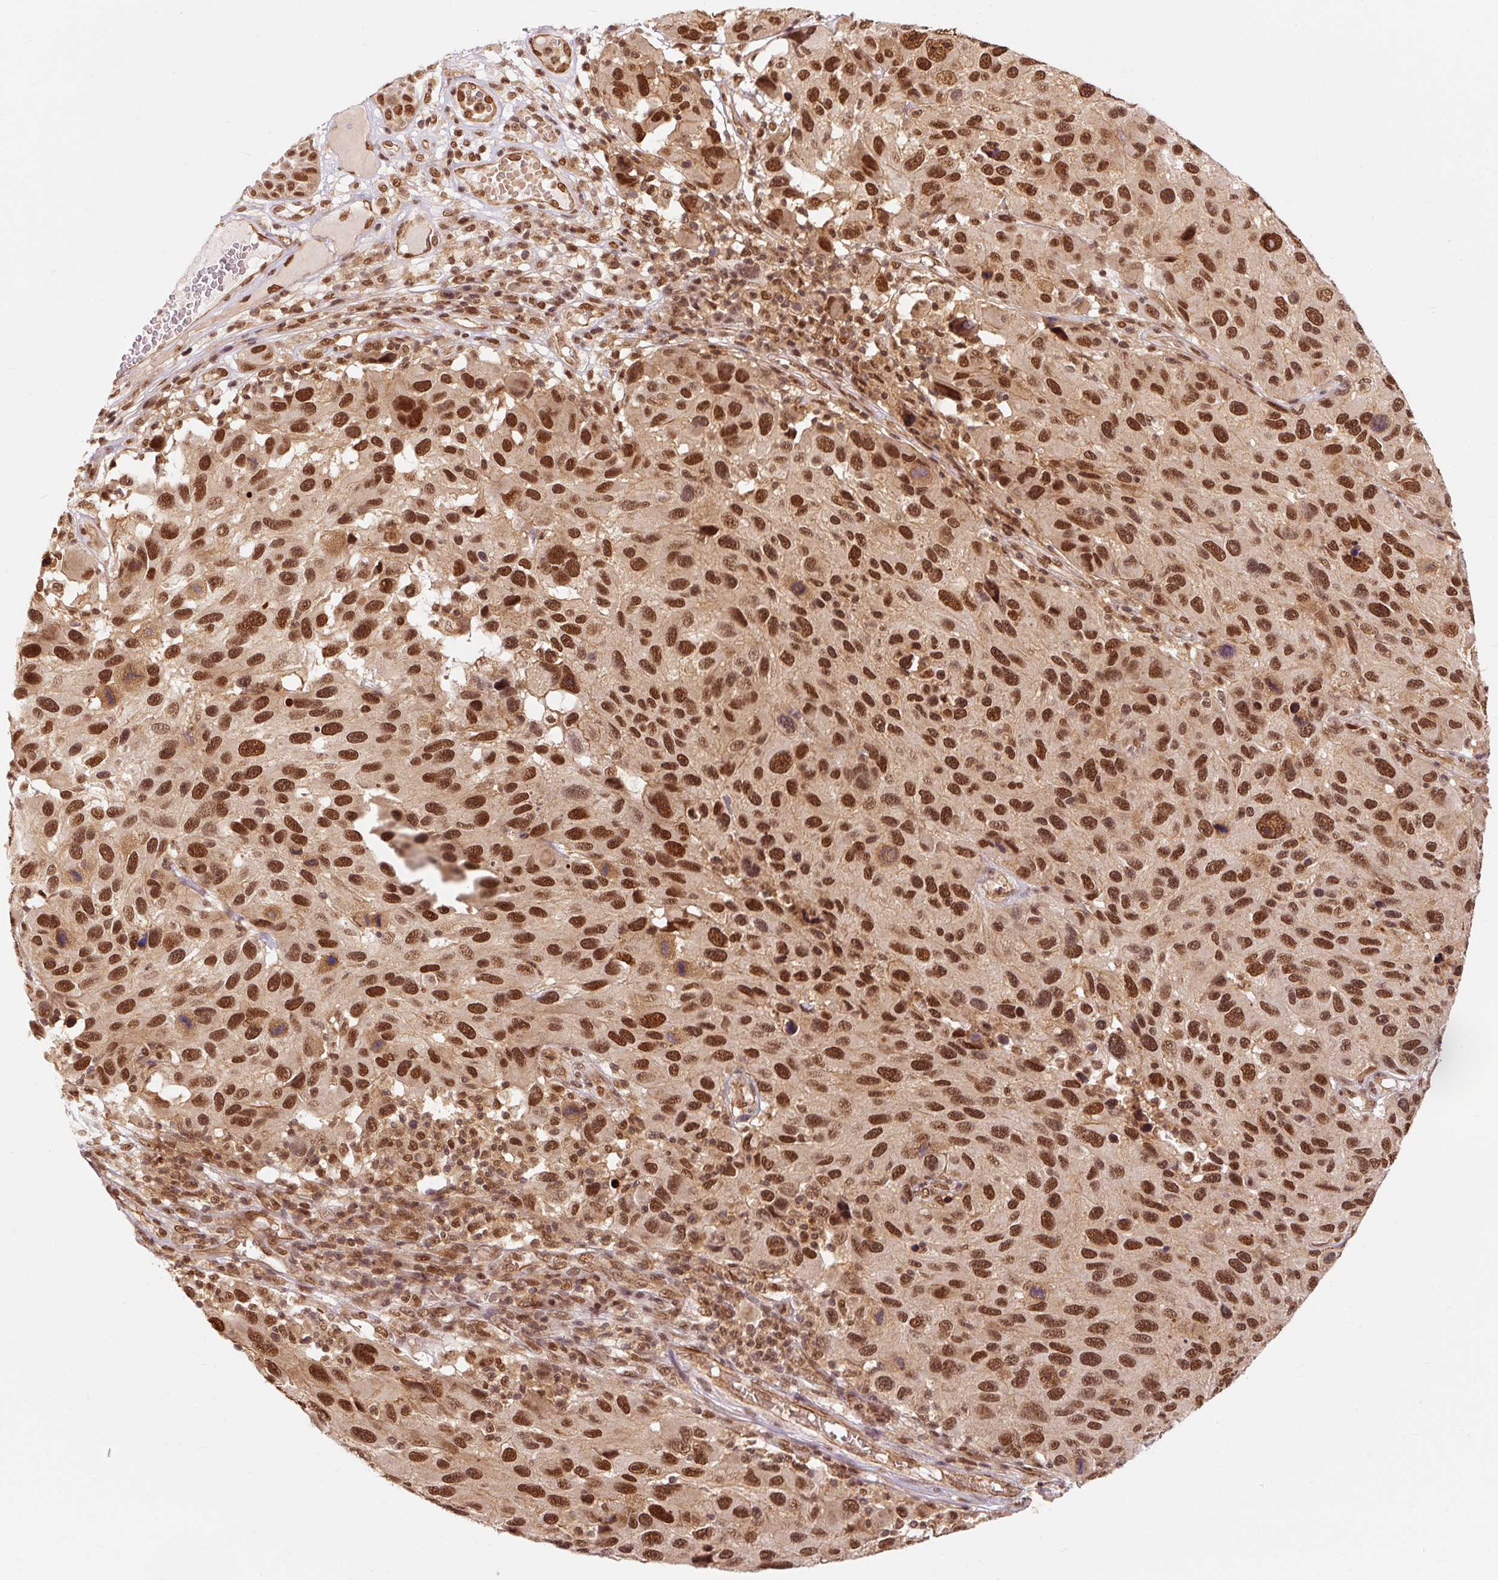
{"staining": {"intensity": "strong", "quantity": ">75%", "location": "nuclear"}, "tissue": "melanoma", "cell_type": "Tumor cells", "image_type": "cancer", "snomed": [{"axis": "morphology", "description": "Malignant melanoma, NOS"}, {"axis": "topography", "description": "Skin"}], "caption": "Protein expression analysis of malignant melanoma reveals strong nuclear expression in about >75% of tumor cells.", "gene": "CSTF1", "patient": {"sex": "male", "age": 53}}